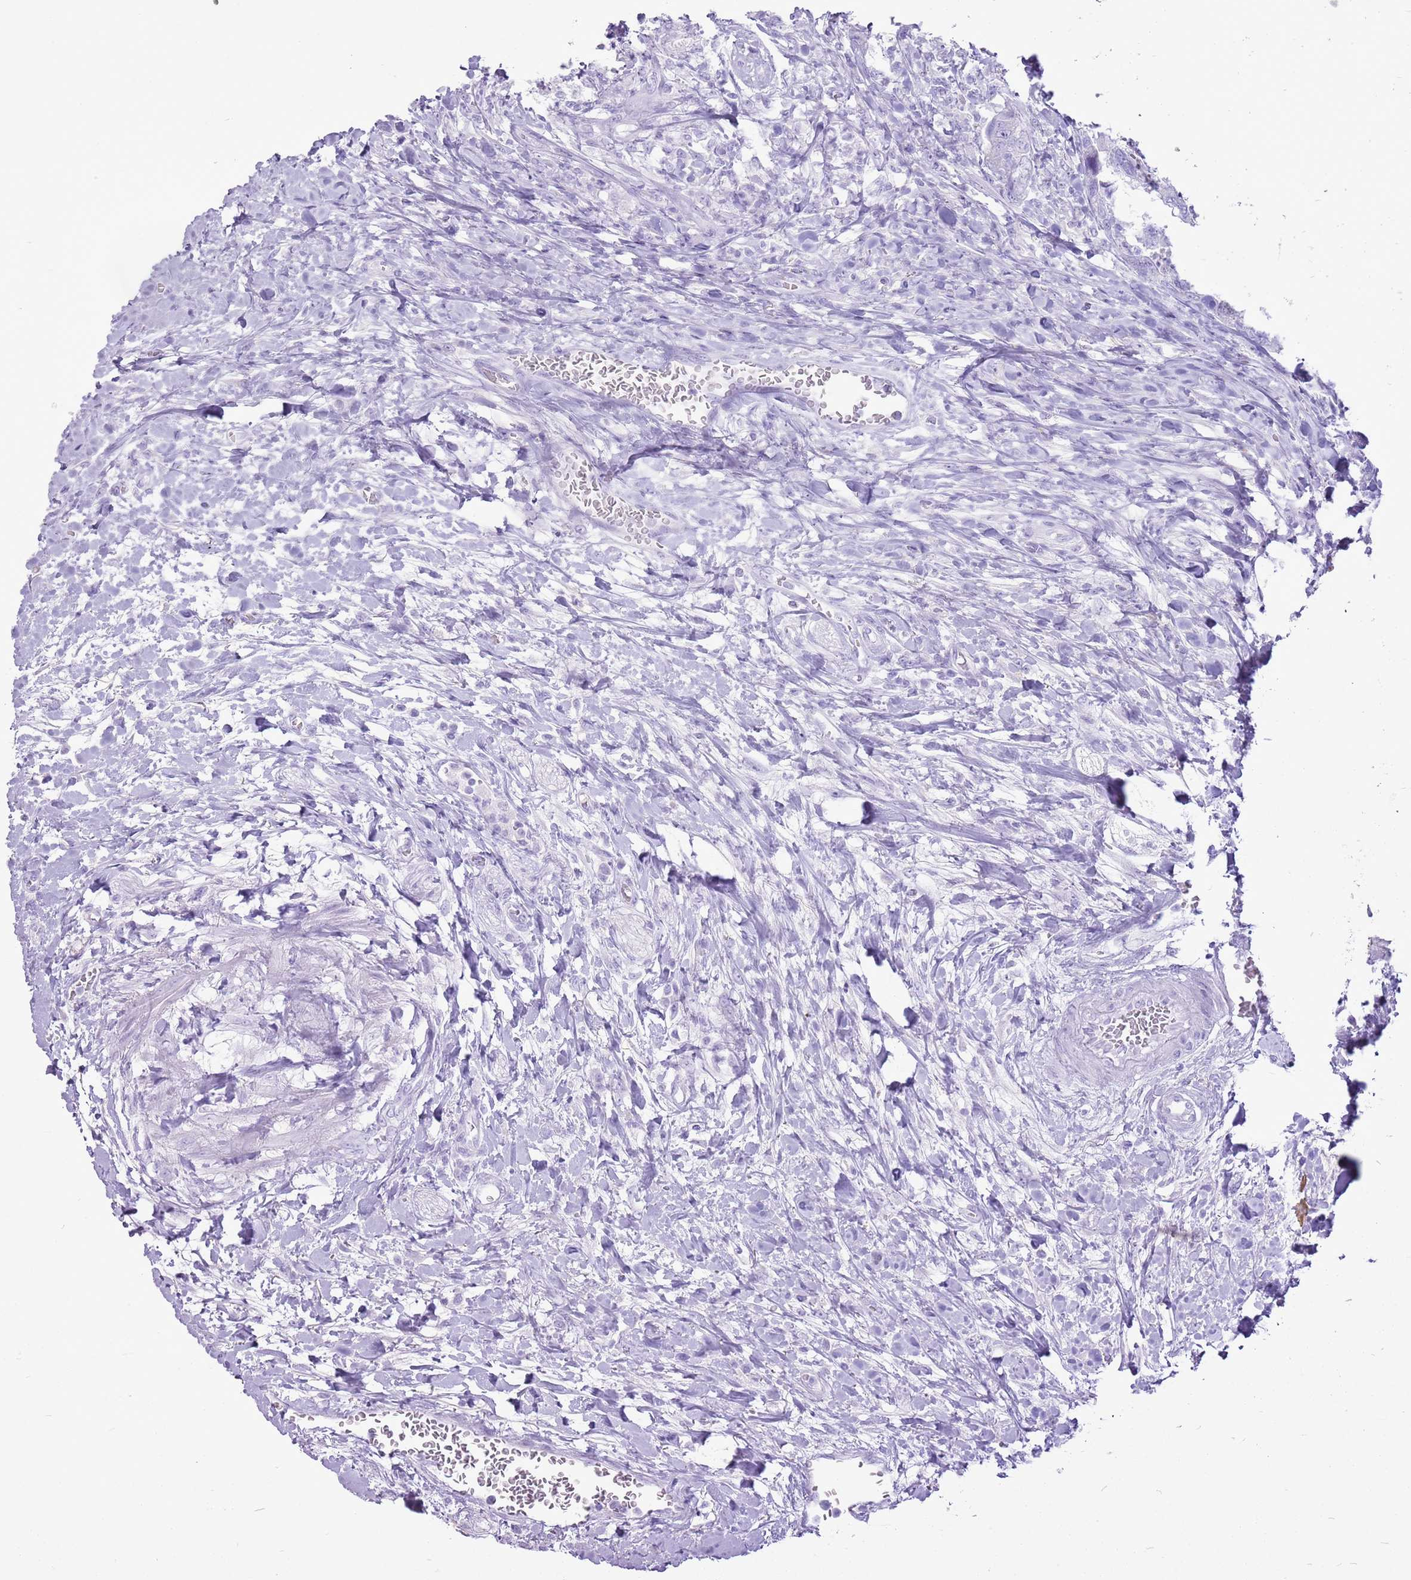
{"staining": {"intensity": "negative", "quantity": "none", "location": "none"}, "tissue": "colorectal cancer", "cell_type": "Tumor cells", "image_type": "cancer", "snomed": [{"axis": "morphology", "description": "Adenocarcinoma, NOS"}, {"axis": "topography", "description": "Rectum"}], "caption": "The photomicrograph shows no significant positivity in tumor cells of colorectal cancer (adenocarcinoma).", "gene": "CNFN", "patient": {"sex": "male", "age": 63}}